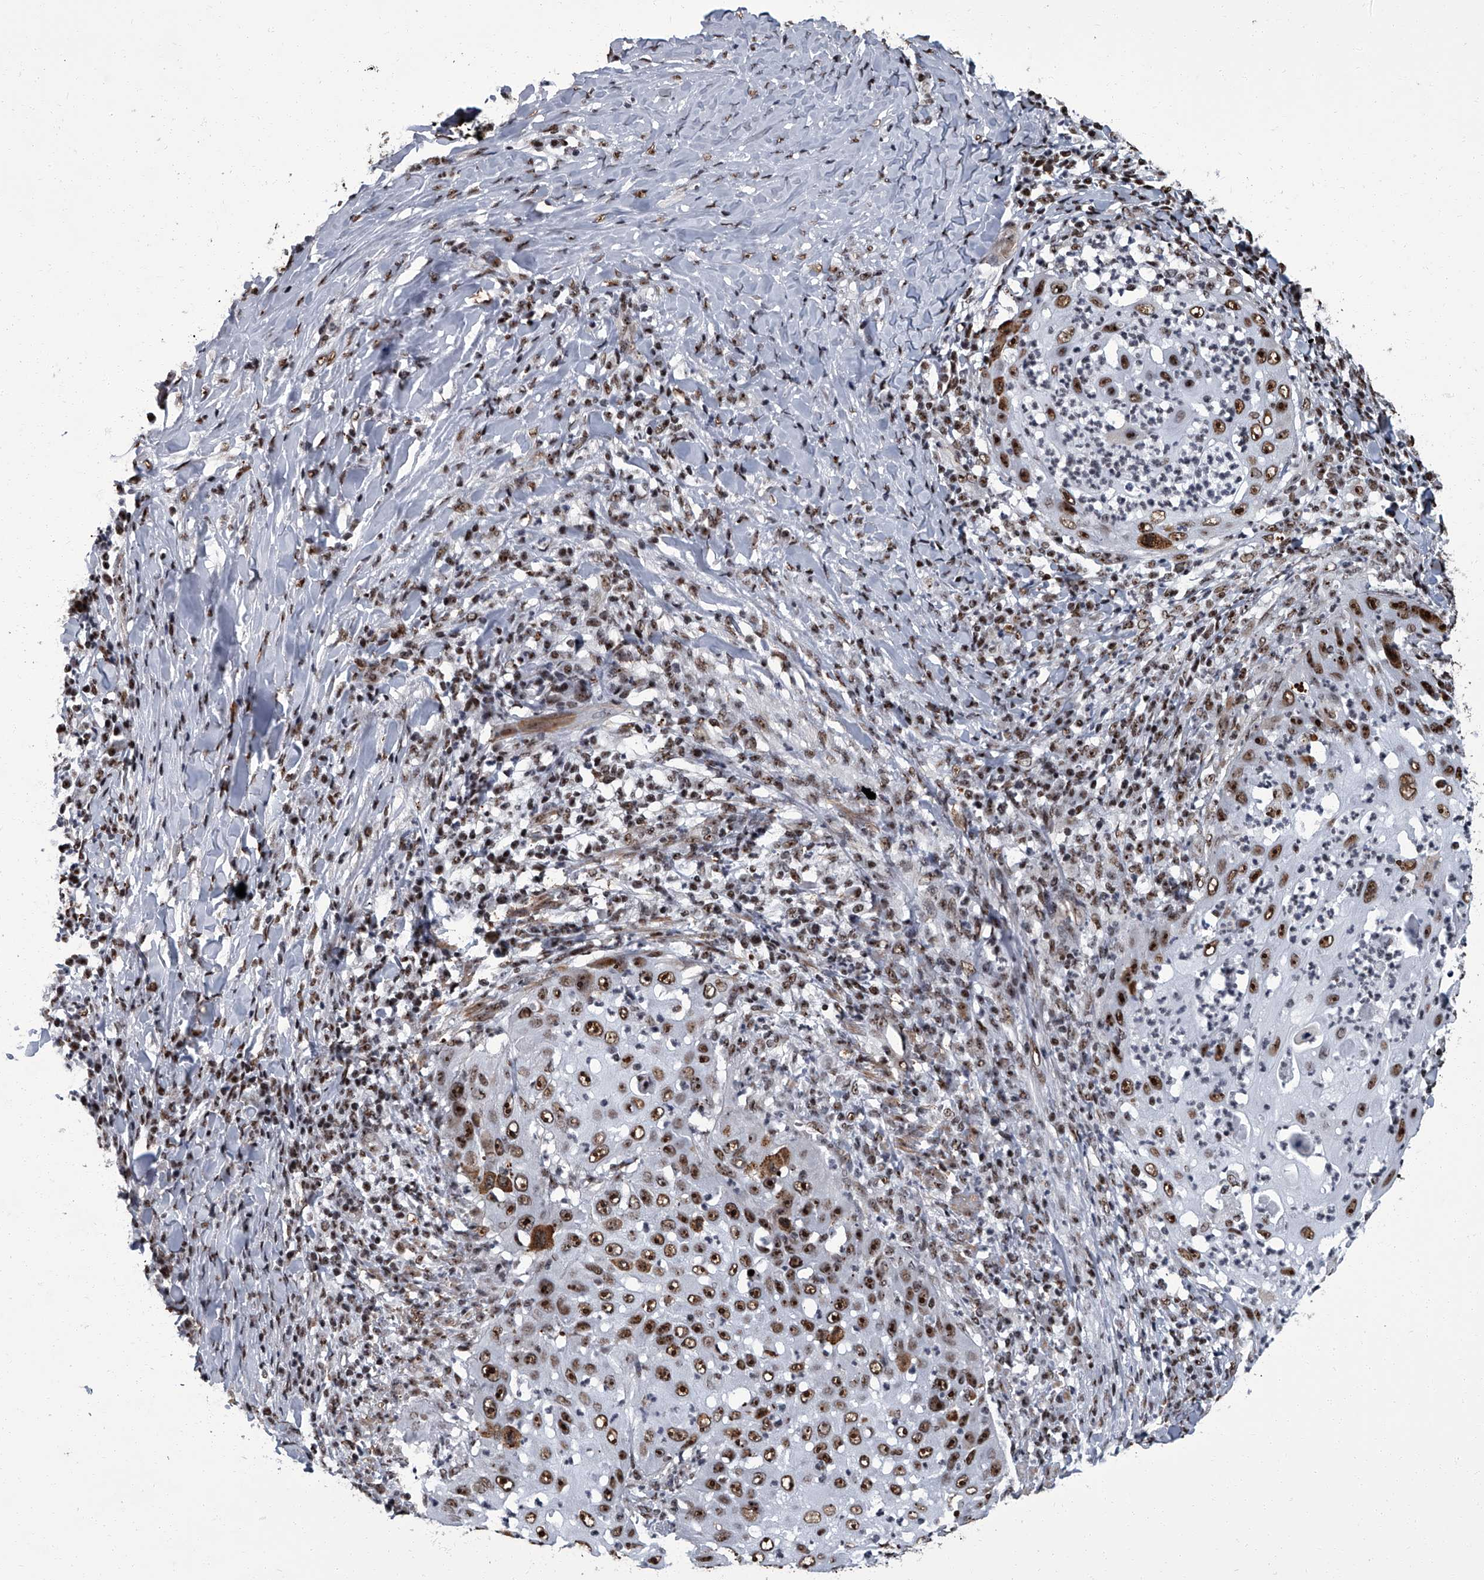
{"staining": {"intensity": "strong", "quantity": ">75%", "location": "nuclear"}, "tissue": "skin cancer", "cell_type": "Tumor cells", "image_type": "cancer", "snomed": [{"axis": "morphology", "description": "Squamous cell carcinoma, NOS"}, {"axis": "topography", "description": "Skin"}], "caption": "DAB immunohistochemical staining of human squamous cell carcinoma (skin) demonstrates strong nuclear protein expression in about >75% of tumor cells.", "gene": "ZNF518B", "patient": {"sex": "female", "age": 44}}